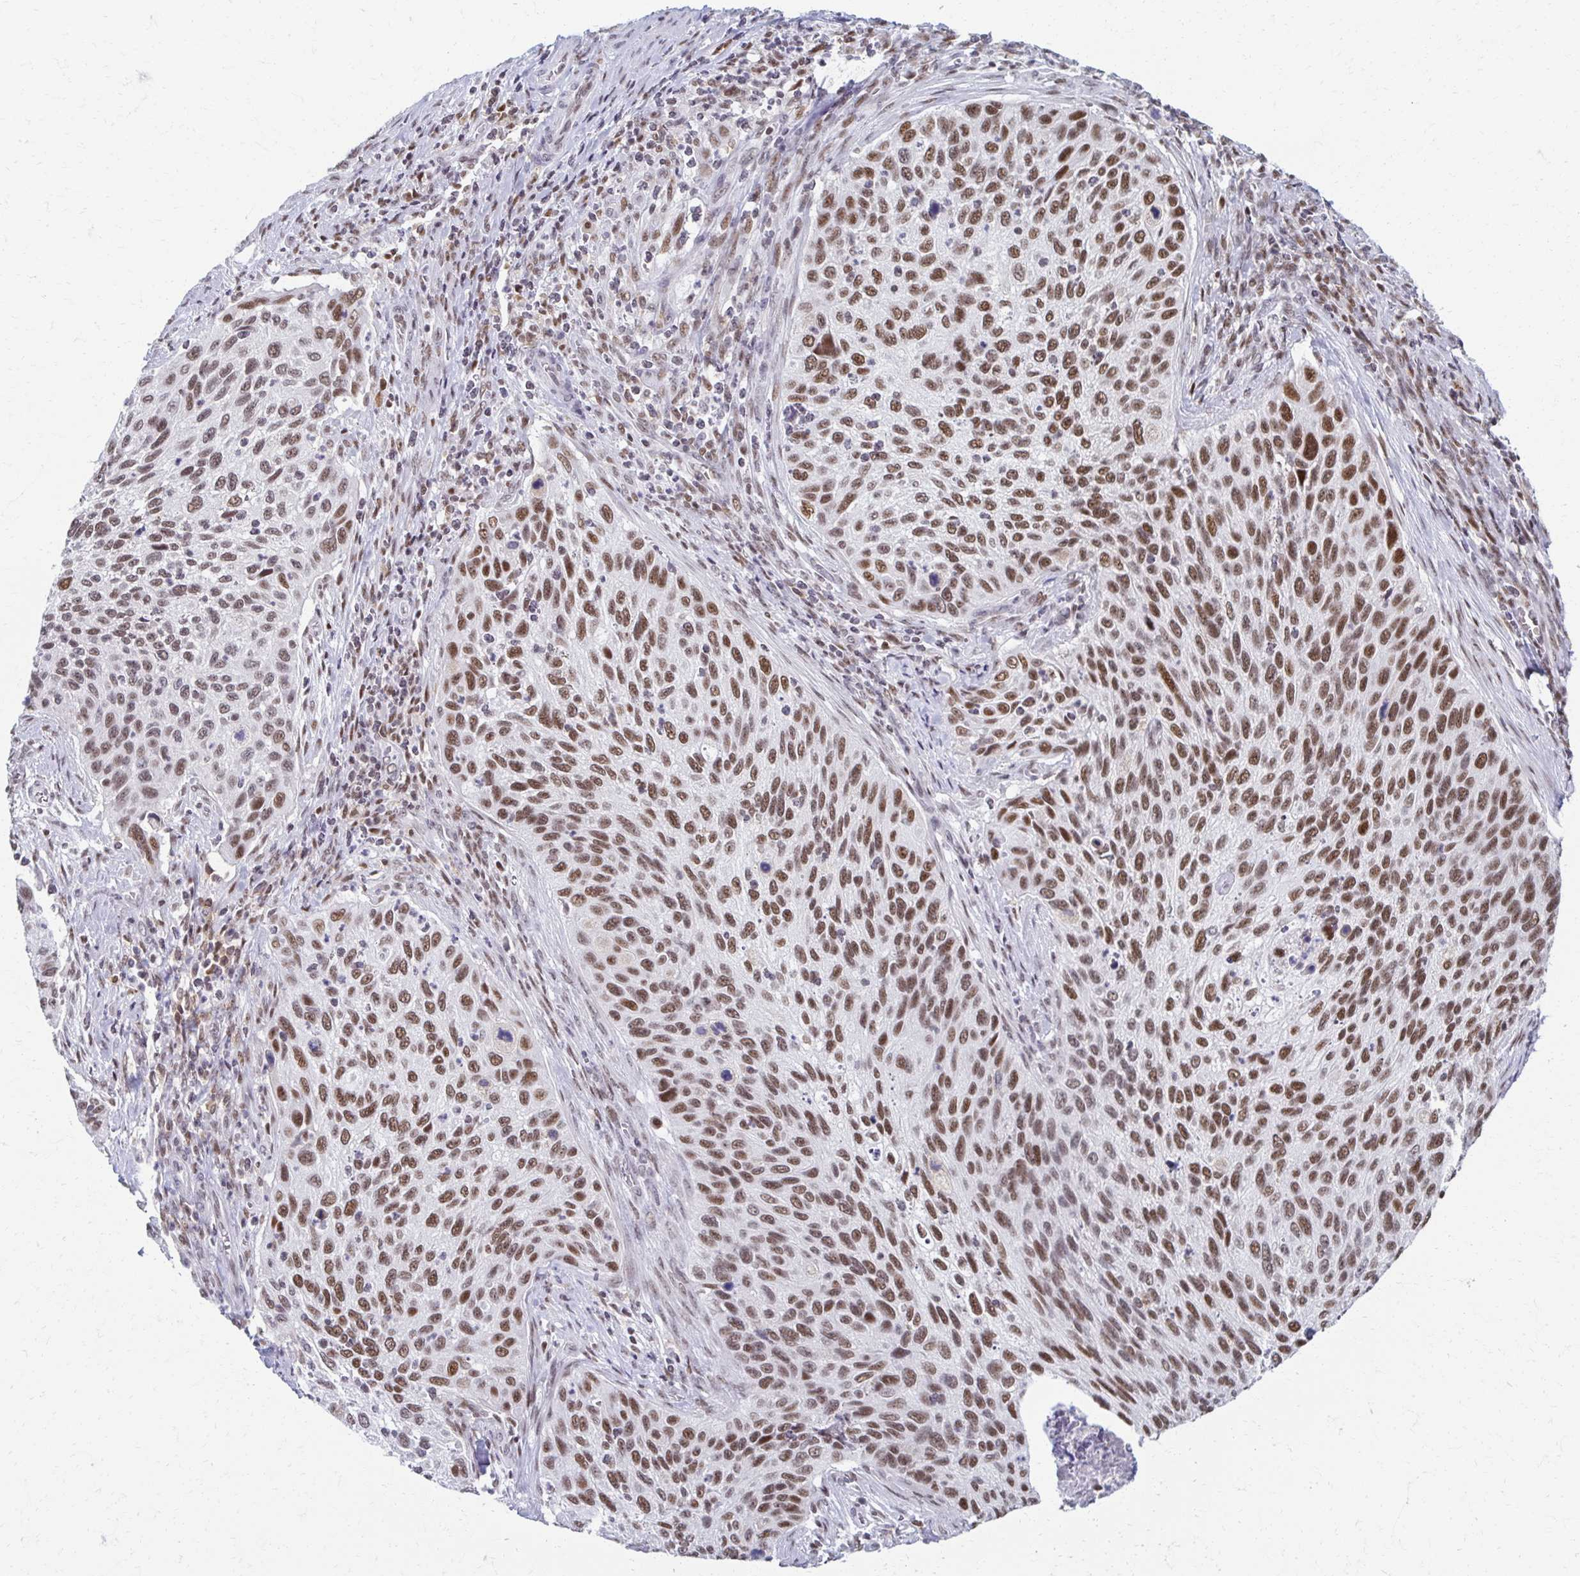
{"staining": {"intensity": "moderate", "quantity": ">75%", "location": "nuclear"}, "tissue": "cervical cancer", "cell_type": "Tumor cells", "image_type": "cancer", "snomed": [{"axis": "morphology", "description": "Squamous cell carcinoma, NOS"}, {"axis": "topography", "description": "Cervix"}], "caption": "A medium amount of moderate nuclear positivity is identified in approximately >75% of tumor cells in squamous cell carcinoma (cervical) tissue.", "gene": "IRF7", "patient": {"sex": "female", "age": 70}}